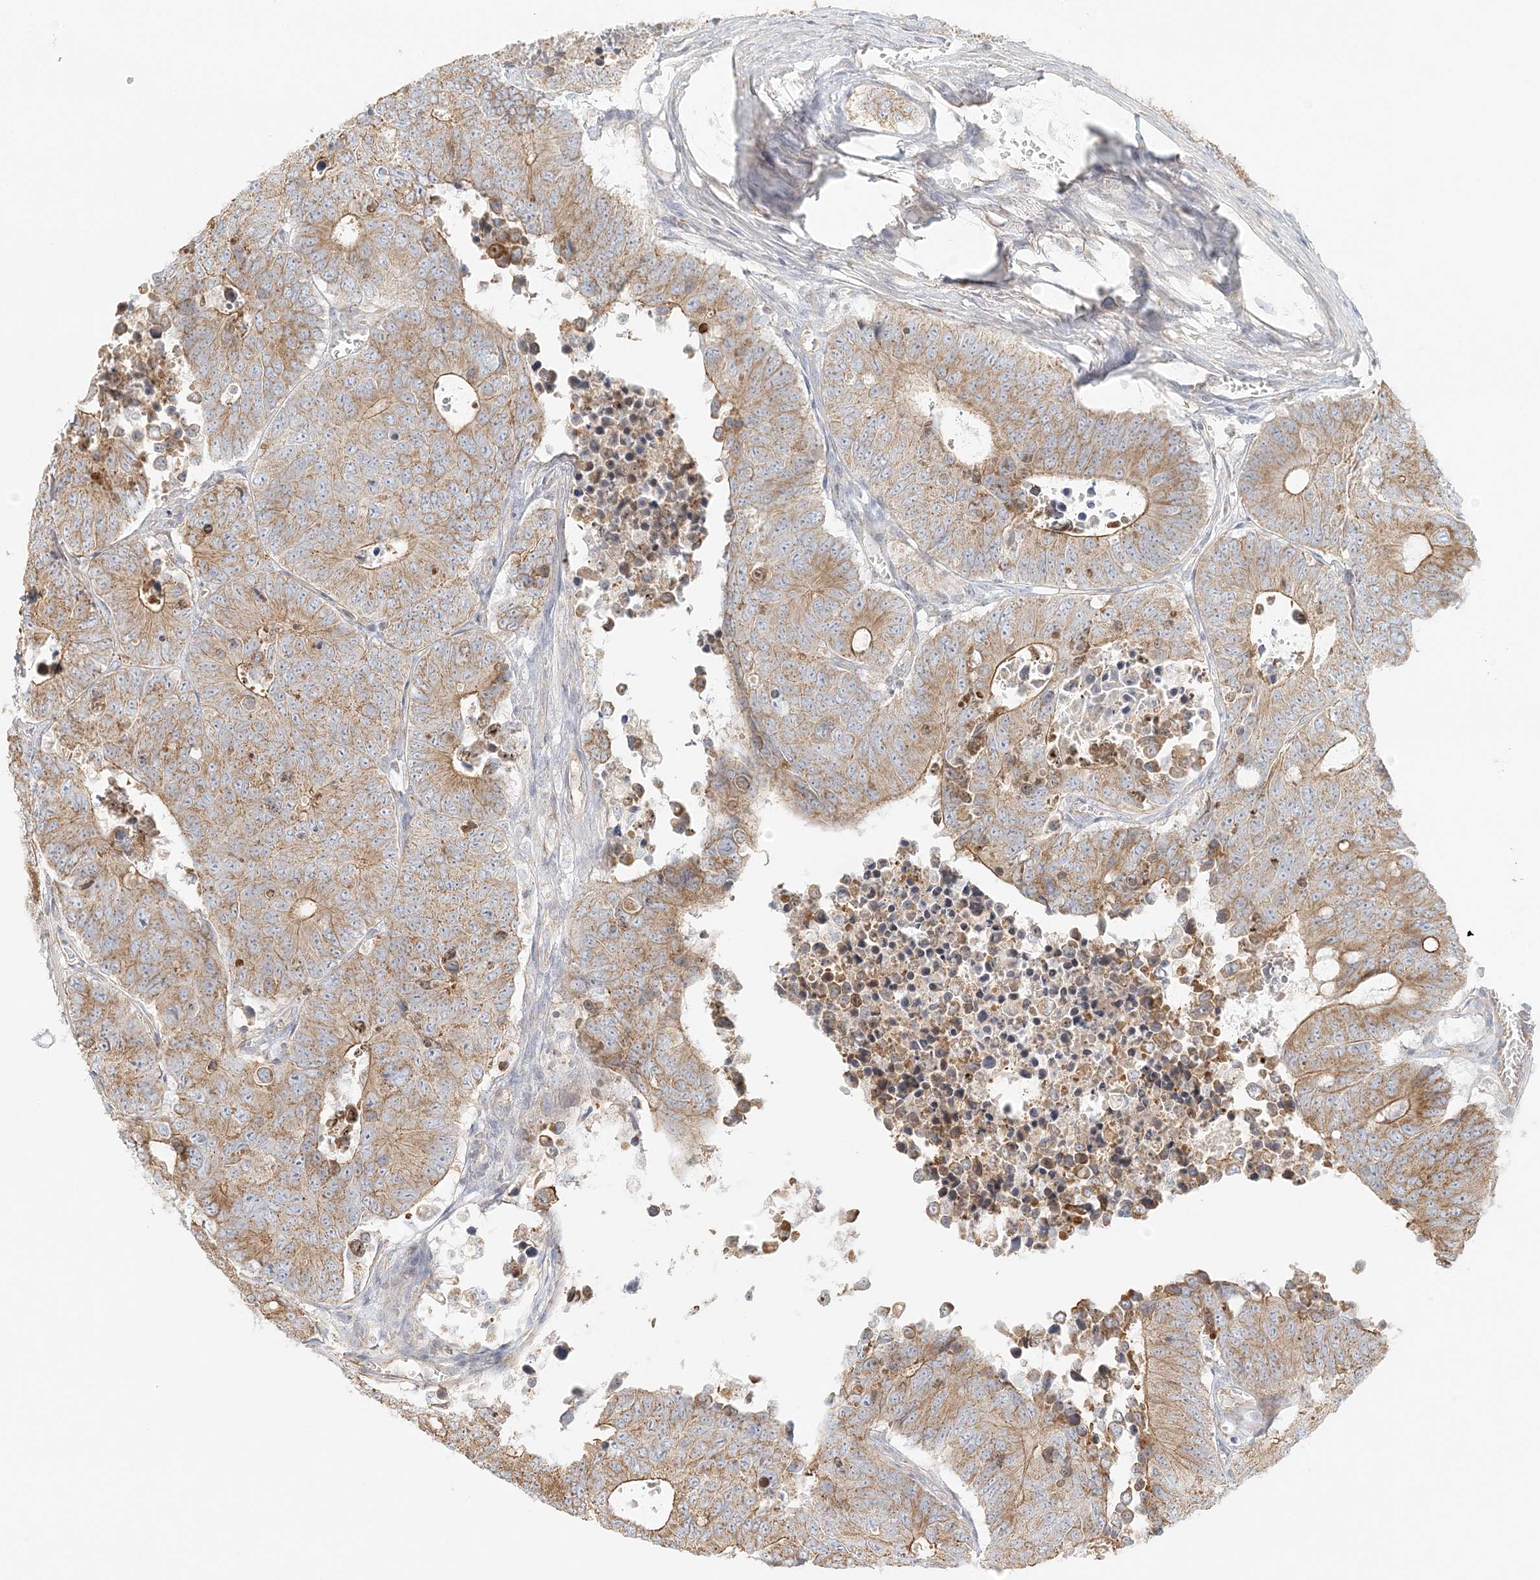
{"staining": {"intensity": "moderate", "quantity": ">75%", "location": "cytoplasmic/membranous"}, "tissue": "colorectal cancer", "cell_type": "Tumor cells", "image_type": "cancer", "snomed": [{"axis": "morphology", "description": "Adenocarcinoma, NOS"}, {"axis": "topography", "description": "Colon"}], "caption": "Brown immunohistochemical staining in adenocarcinoma (colorectal) reveals moderate cytoplasmic/membranous staining in about >75% of tumor cells. (IHC, brightfield microscopy, high magnification).", "gene": "KIAA0232", "patient": {"sex": "male", "age": 87}}